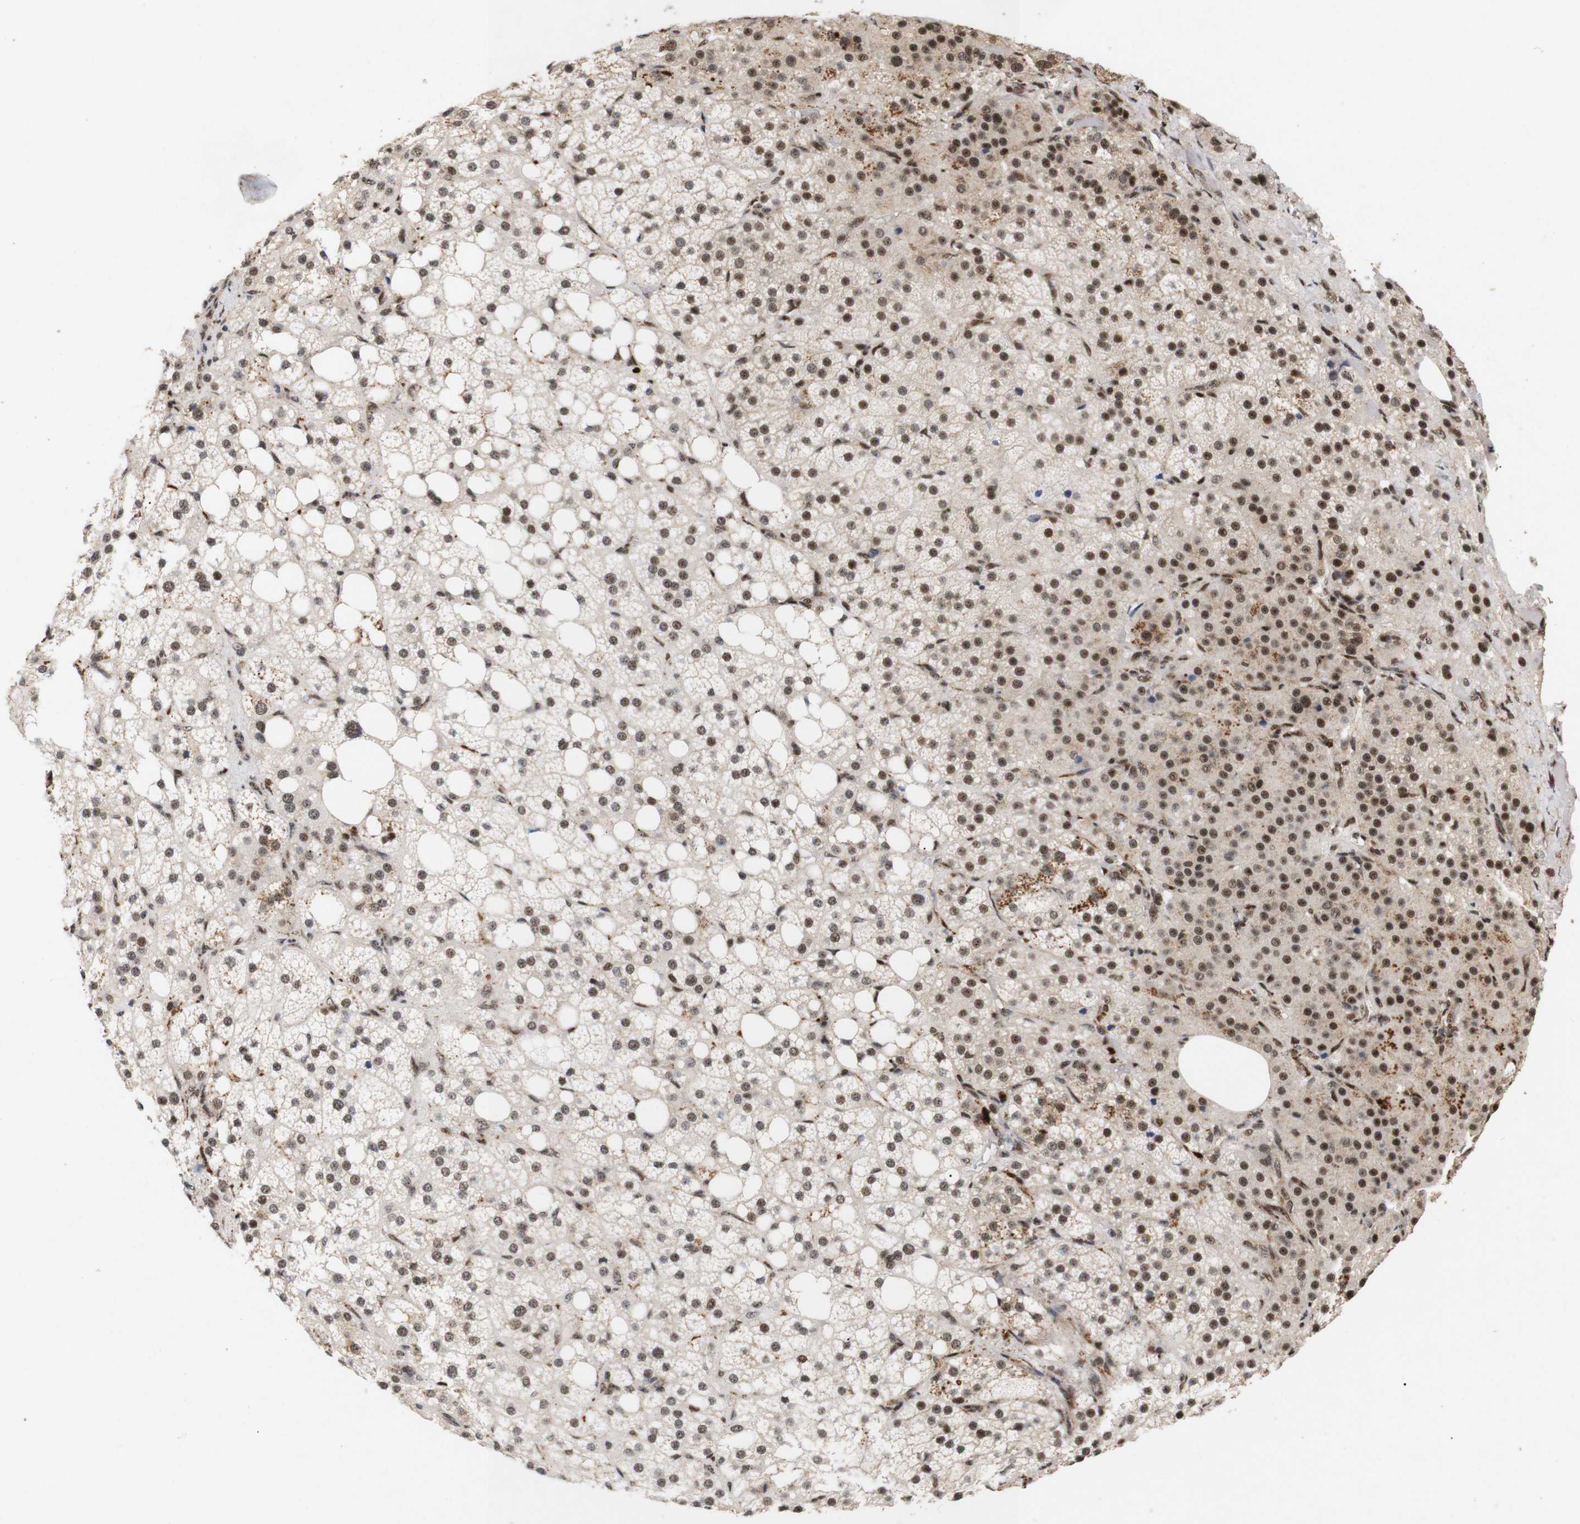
{"staining": {"intensity": "moderate", "quantity": ">75%", "location": "cytoplasmic/membranous,nuclear"}, "tissue": "adrenal gland", "cell_type": "Glandular cells", "image_type": "normal", "snomed": [{"axis": "morphology", "description": "Normal tissue, NOS"}, {"axis": "topography", "description": "Adrenal gland"}], "caption": "DAB immunohistochemical staining of unremarkable human adrenal gland exhibits moderate cytoplasmic/membranous,nuclear protein staining in approximately >75% of glandular cells.", "gene": "PYM1", "patient": {"sex": "female", "age": 59}}